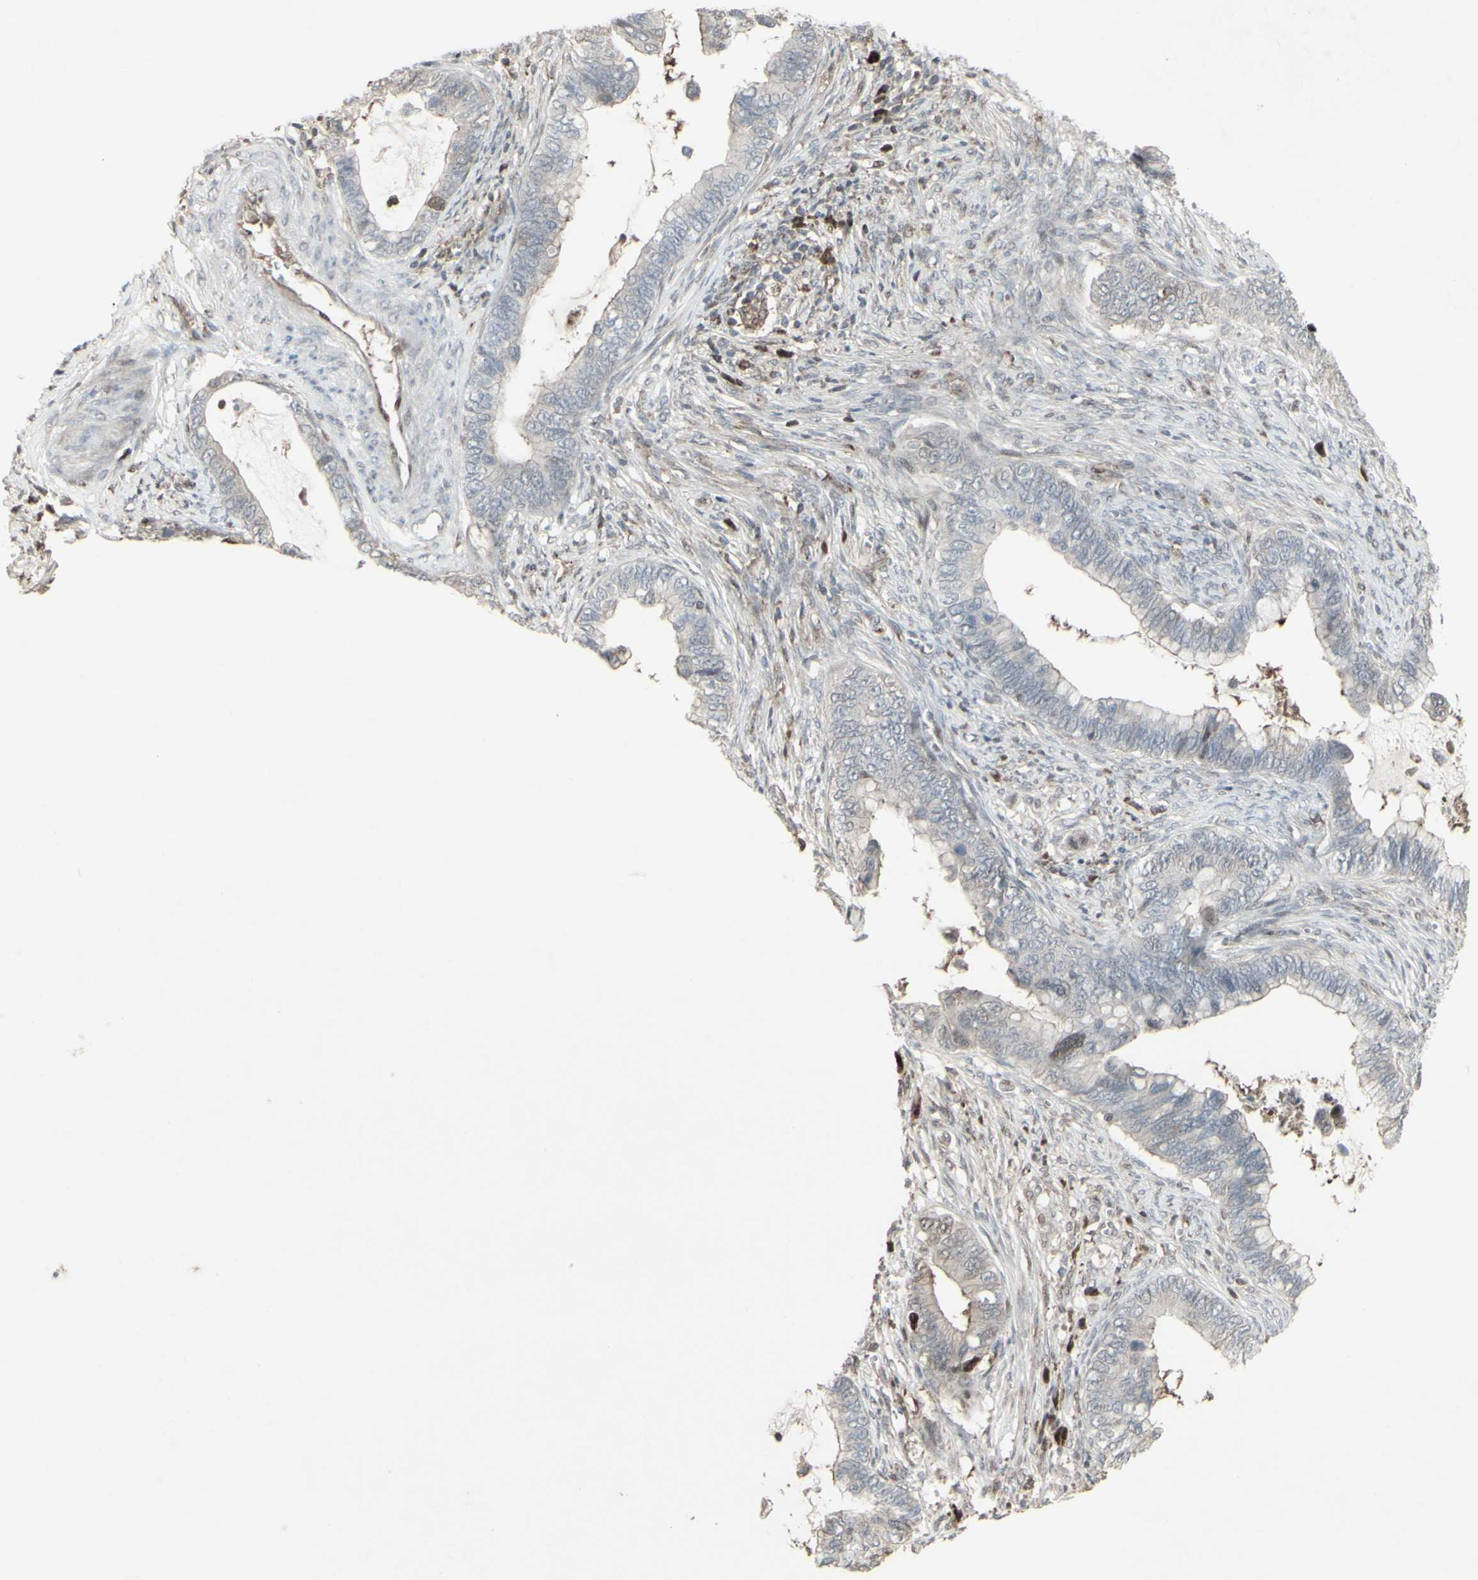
{"staining": {"intensity": "negative", "quantity": "none", "location": "none"}, "tissue": "cervical cancer", "cell_type": "Tumor cells", "image_type": "cancer", "snomed": [{"axis": "morphology", "description": "Adenocarcinoma, NOS"}, {"axis": "topography", "description": "Cervix"}], "caption": "This is an immunohistochemistry (IHC) photomicrograph of adenocarcinoma (cervical). There is no staining in tumor cells.", "gene": "CD33", "patient": {"sex": "female", "age": 44}}